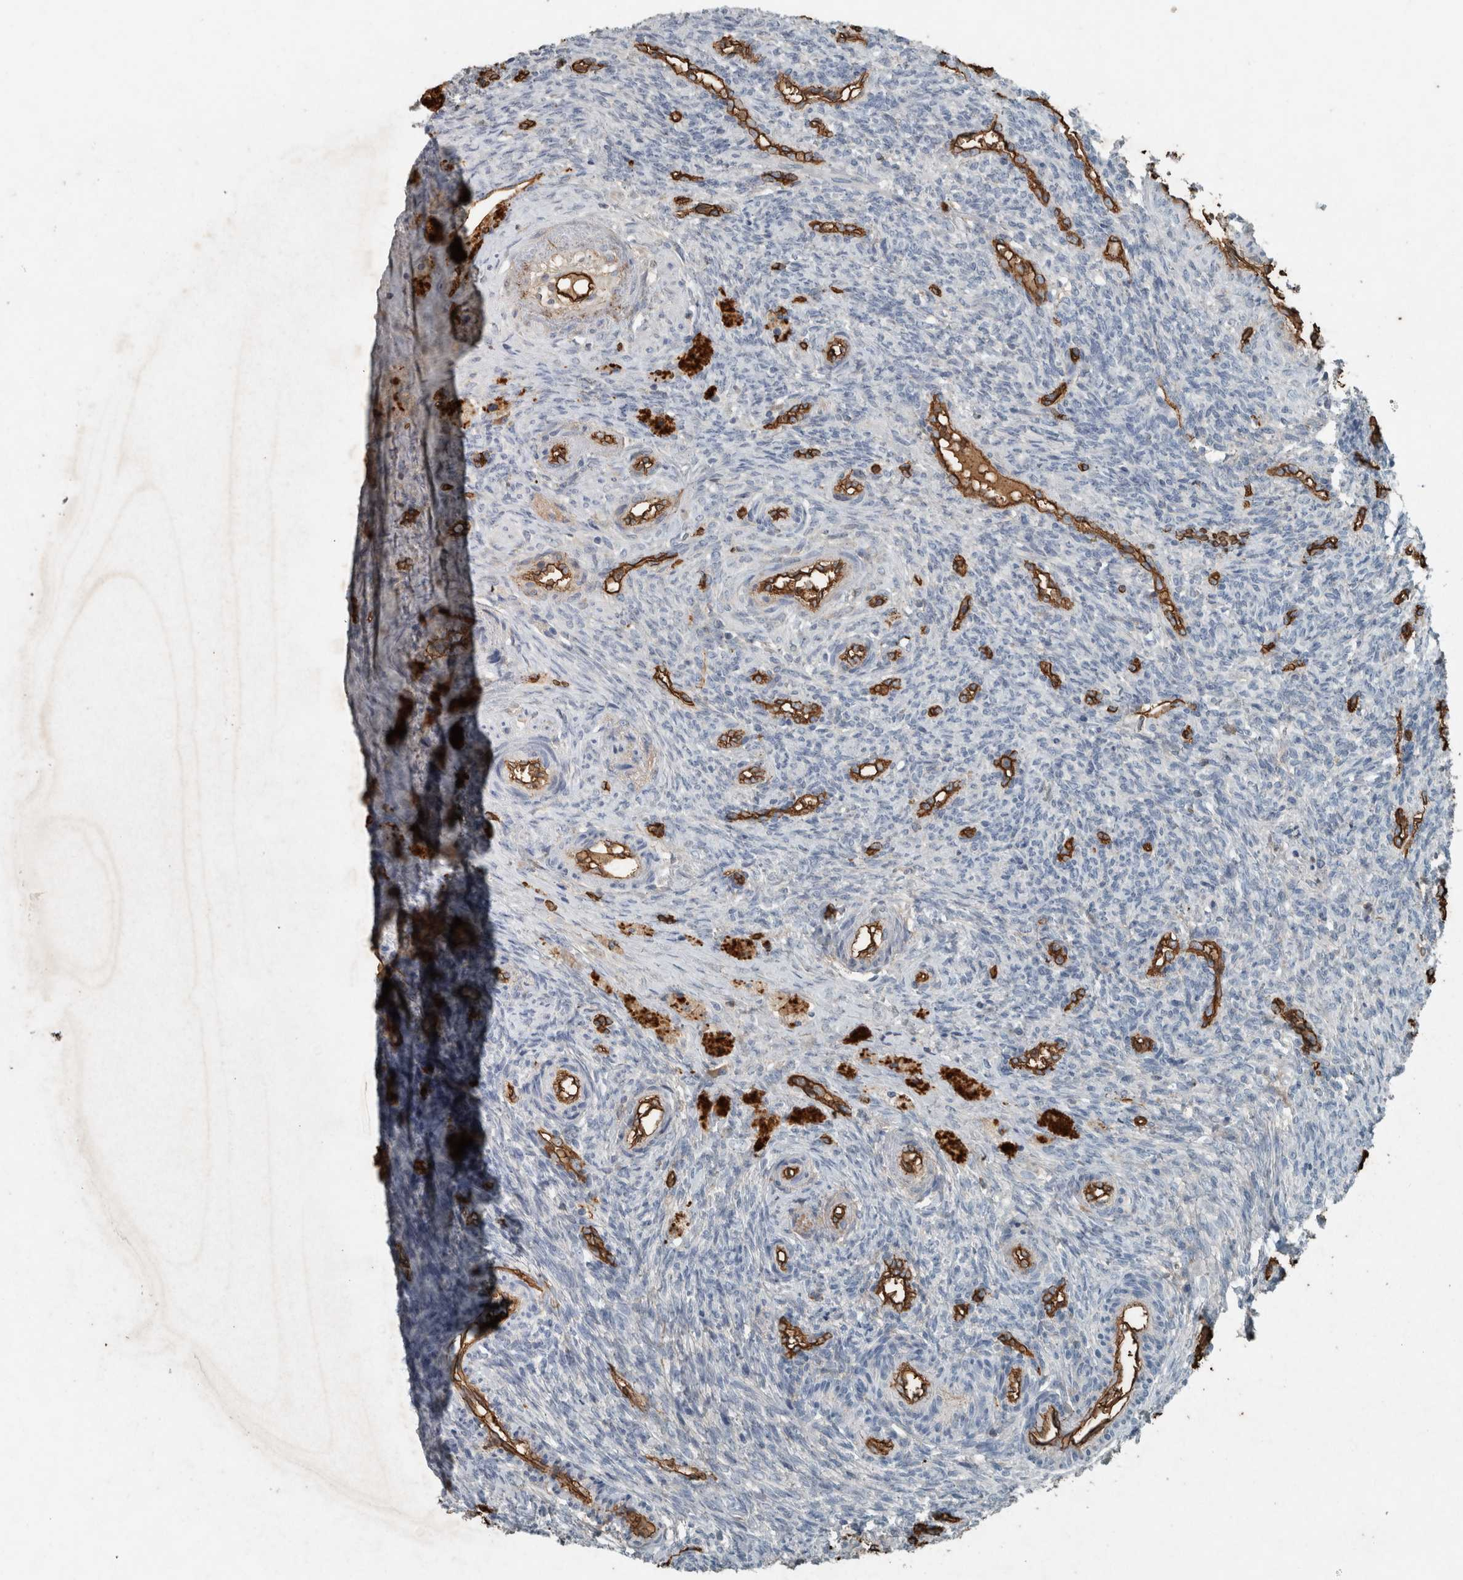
{"staining": {"intensity": "negative", "quantity": "none", "location": "none"}, "tissue": "ovary", "cell_type": "Follicle cells", "image_type": "normal", "snomed": [{"axis": "morphology", "description": "Normal tissue, NOS"}, {"axis": "topography", "description": "Ovary"}], "caption": "Follicle cells show no significant protein expression in normal ovary. (DAB immunohistochemistry with hematoxylin counter stain).", "gene": "LBP", "patient": {"sex": "female", "age": 41}}